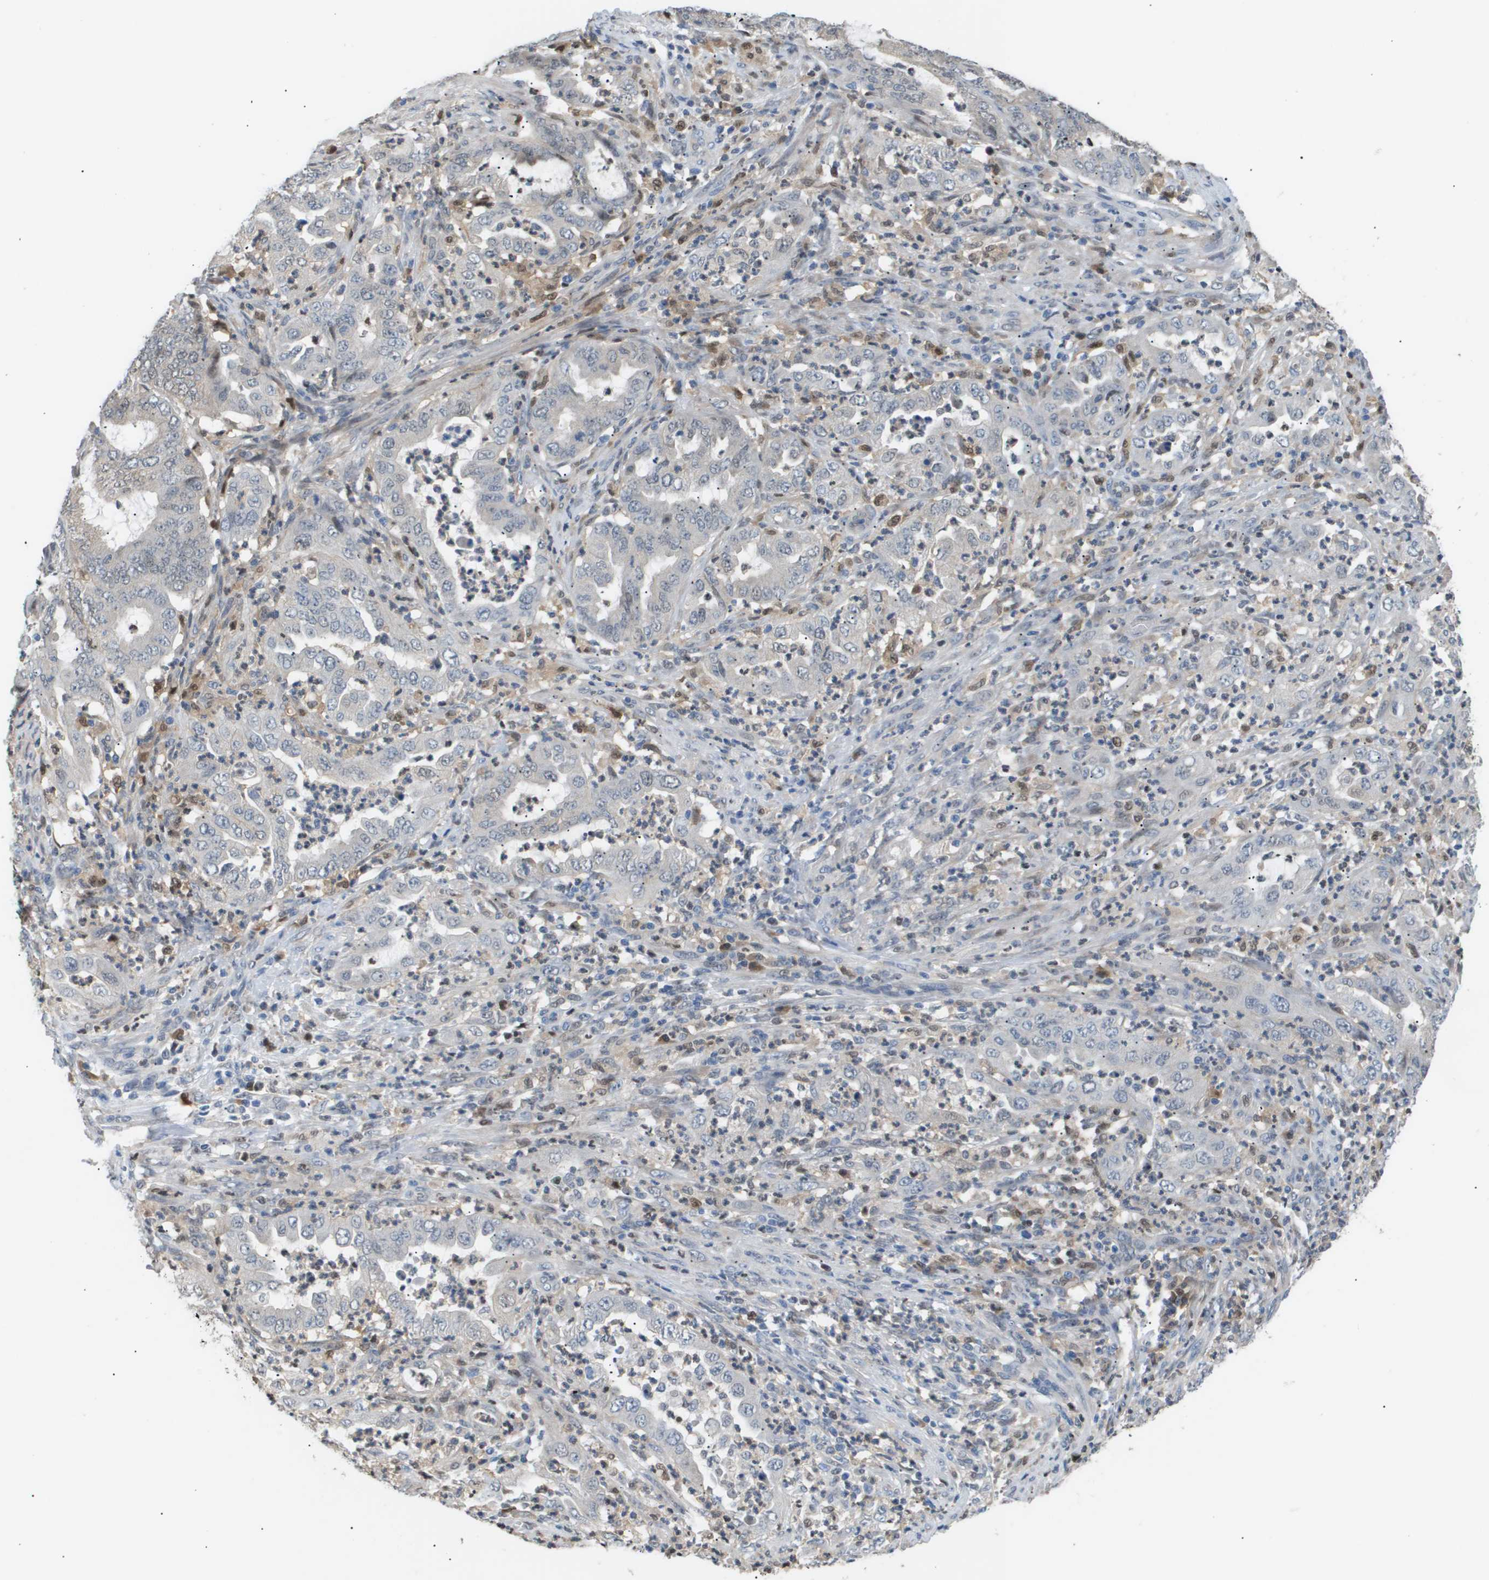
{"staining": {"intensity": "negative", "quantity": "none", "location": "none"}, "tissue": "endometrial cancer", "cell_type": "Tumor cells", "image_type": "cancer", "snomed": [{"axis": "morphology", "description": "Adenocarcinoma, NOS"}, {"axis": "topography", "description": "Endometrium"}], "caption": "Photomicrograph shows no protein staining in tumor cells of adenocarcinoma (endometrial) tissue. (DAB immunohistochemistry, high magnification).", "gene": "AKR1A1", "patient": {"sex": "female", "age": 70}}